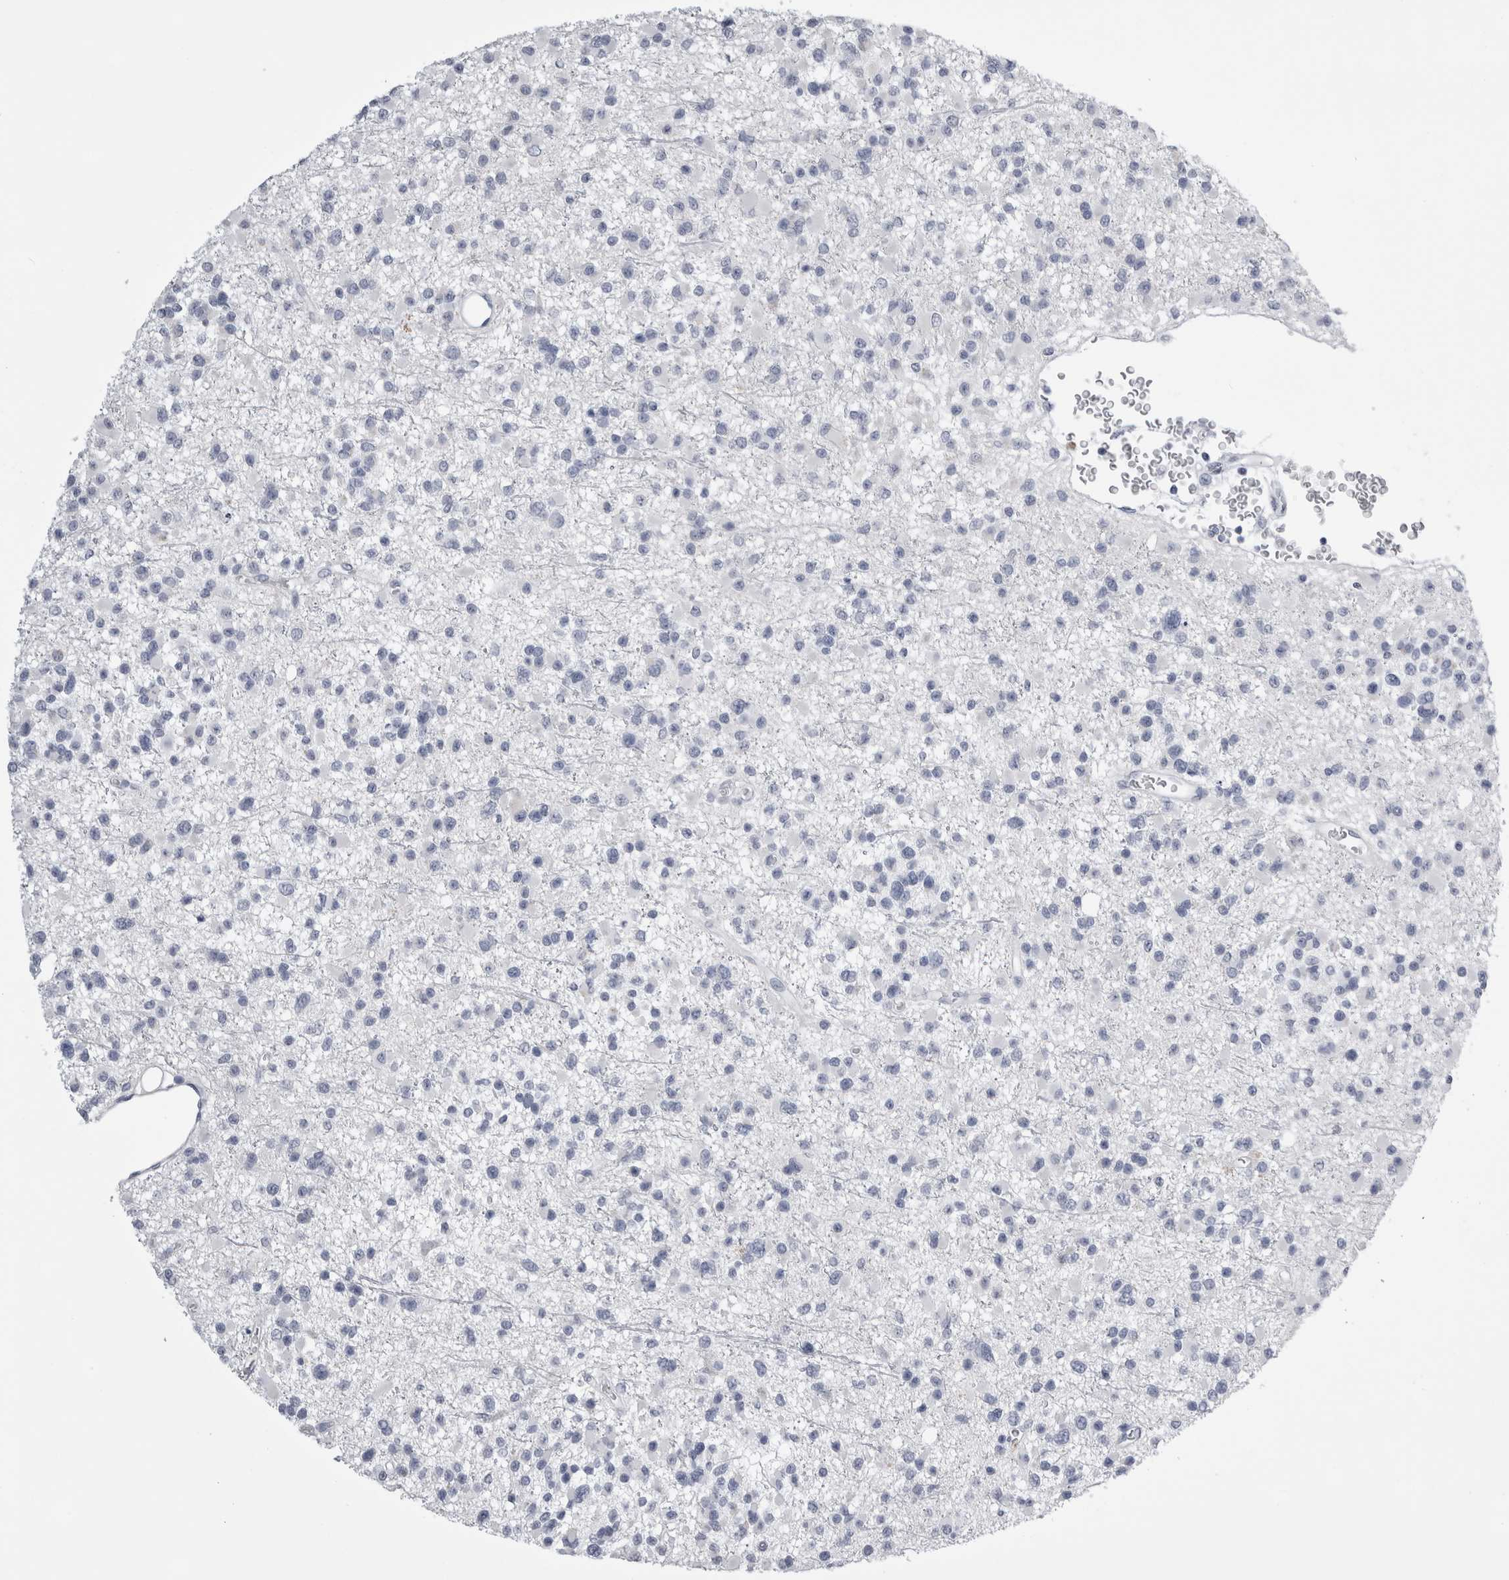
{"staining": {"intensity": "negative", "quantity": "none", "location": "none"}, "tissue": "glioma", "cell_type": "Tumor cells", "image_type": "cancer", "snomed": [{"axis": "morphology", "description": "Glioma, malignant, Low grade"}, {"axis": "topography", "description": "Brain"}], "caption": "A high-resolution micrograph shows immunohistochemistry staining of glioma, which demonstrates no significant staining in tumor cells.", "gene": "ALDH8A1", "patient": {"sex": "female", "age": 22}}